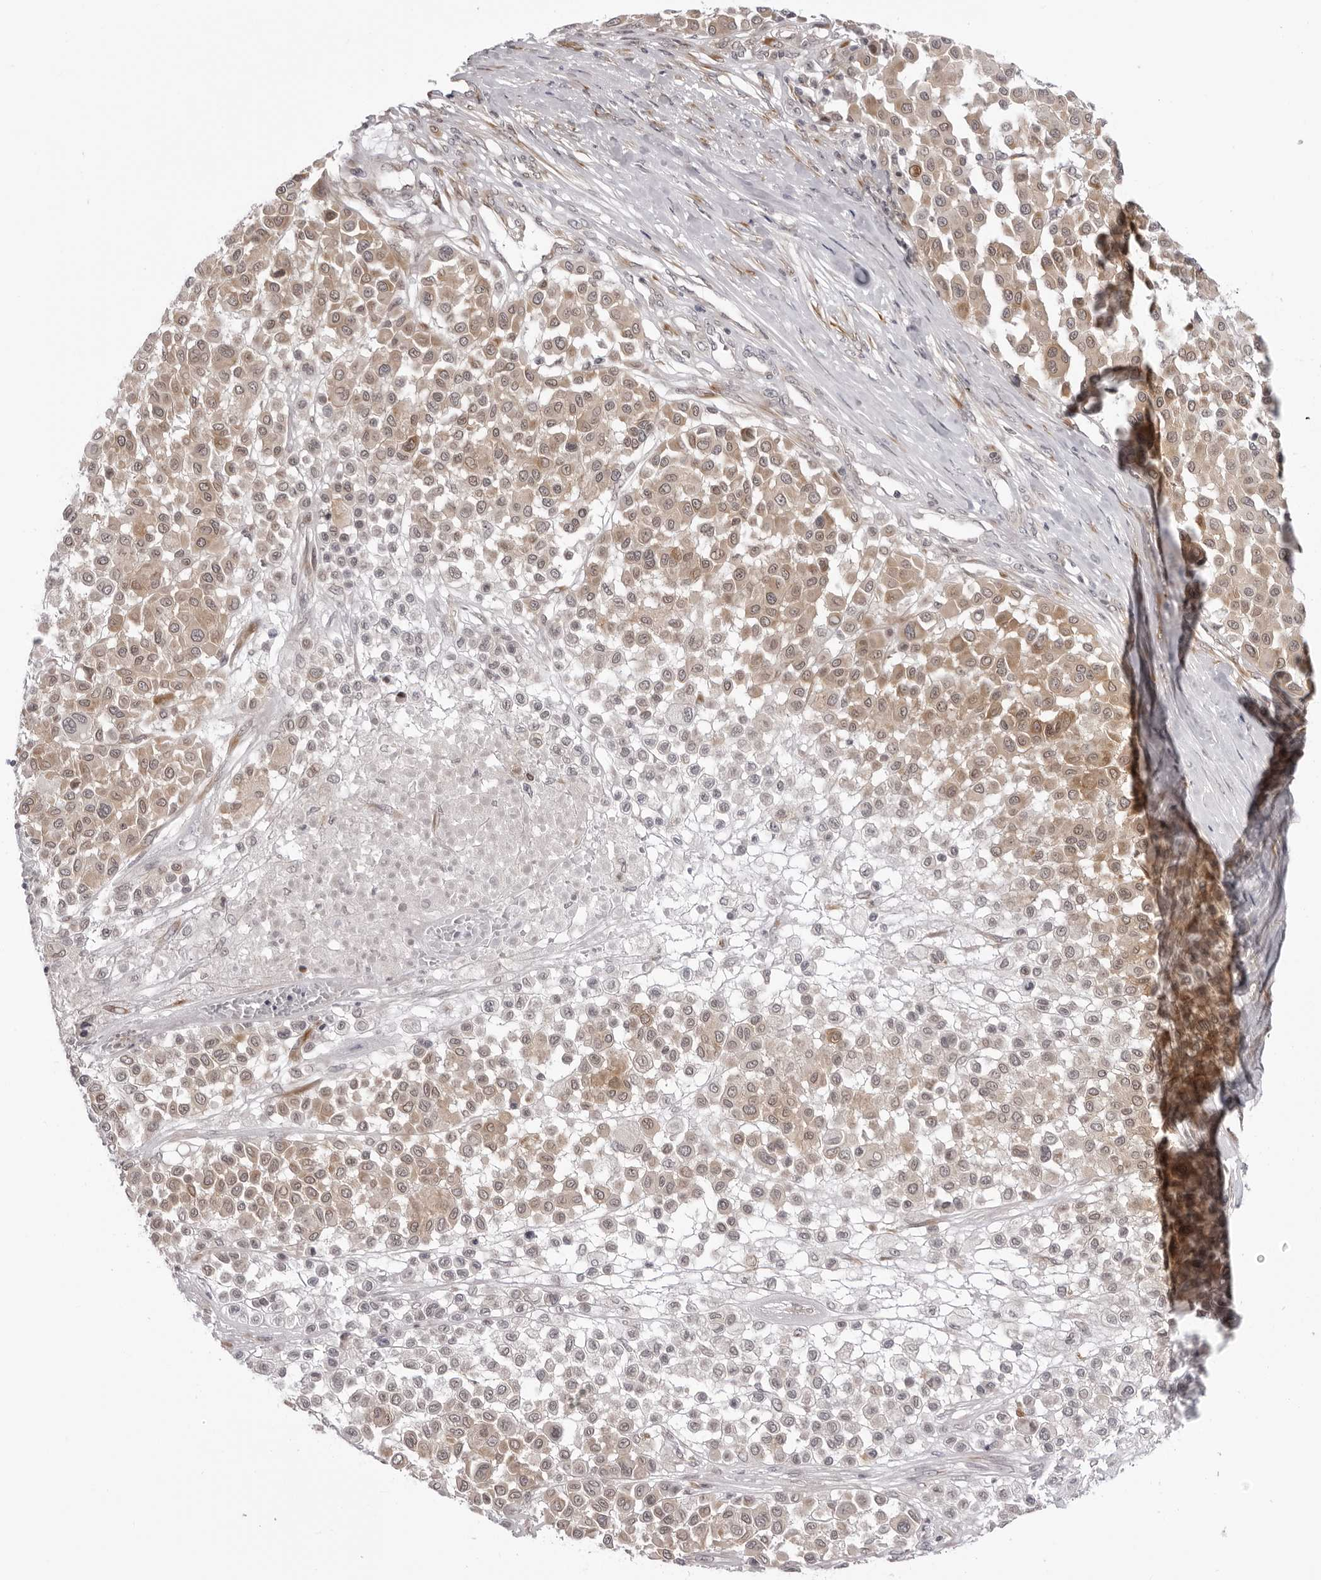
{"staining": {"intensity": "weak", "quantity": ">75%", "location": "cytoplasmic/membranous"}, "tissue": "melanoma", "cell_type": "Tumor cells", "image_type": "cancer", "snomed": [{"axis": "morphology", "description": "Malignant melanoma, Metastatic site"}, {"axis": "topography", "description": "Soft tissue"}], "caption": "The image reveals staining of malignant melanoma (metastatic site), revealing weak cytoplasmic/membranous protein staining (brown color) within tumor cells. Immunohistochemistry stains the protein of interest in brown and the nuclei are stained blue.", "gene": "SRGAP2", "patient": {"sex": "male", "age": 41}}